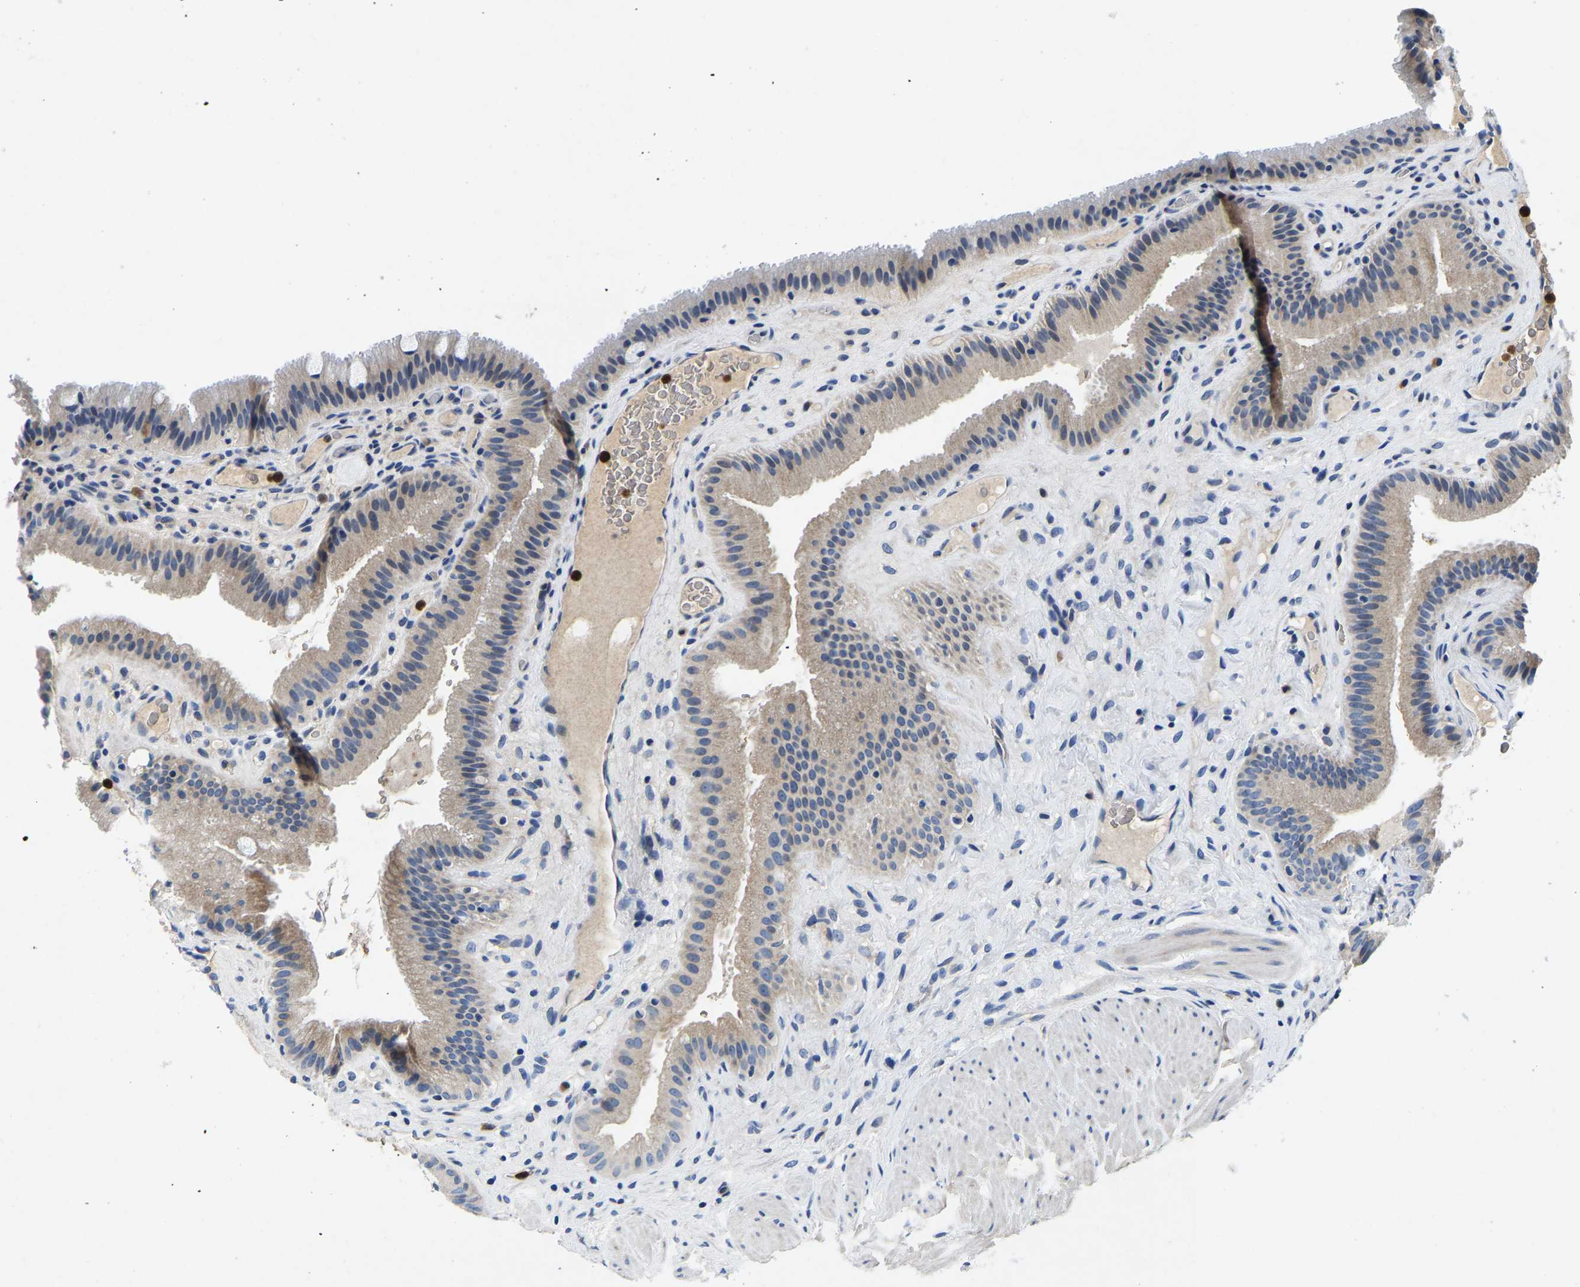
{"staining": {"intensity": "weak", "quantity": ">75%", "location": "cytoplasmic/membranous"}, "tissue": "gallbladder", "cell_type": "Glandular cells", "image_type": "normal", "snomed": [{"axis": "morphology", "description": "Normal tissue, NOS"}, {"axis": "topography", "description": "Gallbladder"}], "caption": "Immunohistochemistry image of benign human gallbladder stained for a protein (brown), which displays low levels of weak cytoplasmic/membranous positivity in approximately >75% of glandular cells.", "gene": "TOR1B", "patient": {"sex": "male", "age": 49}}